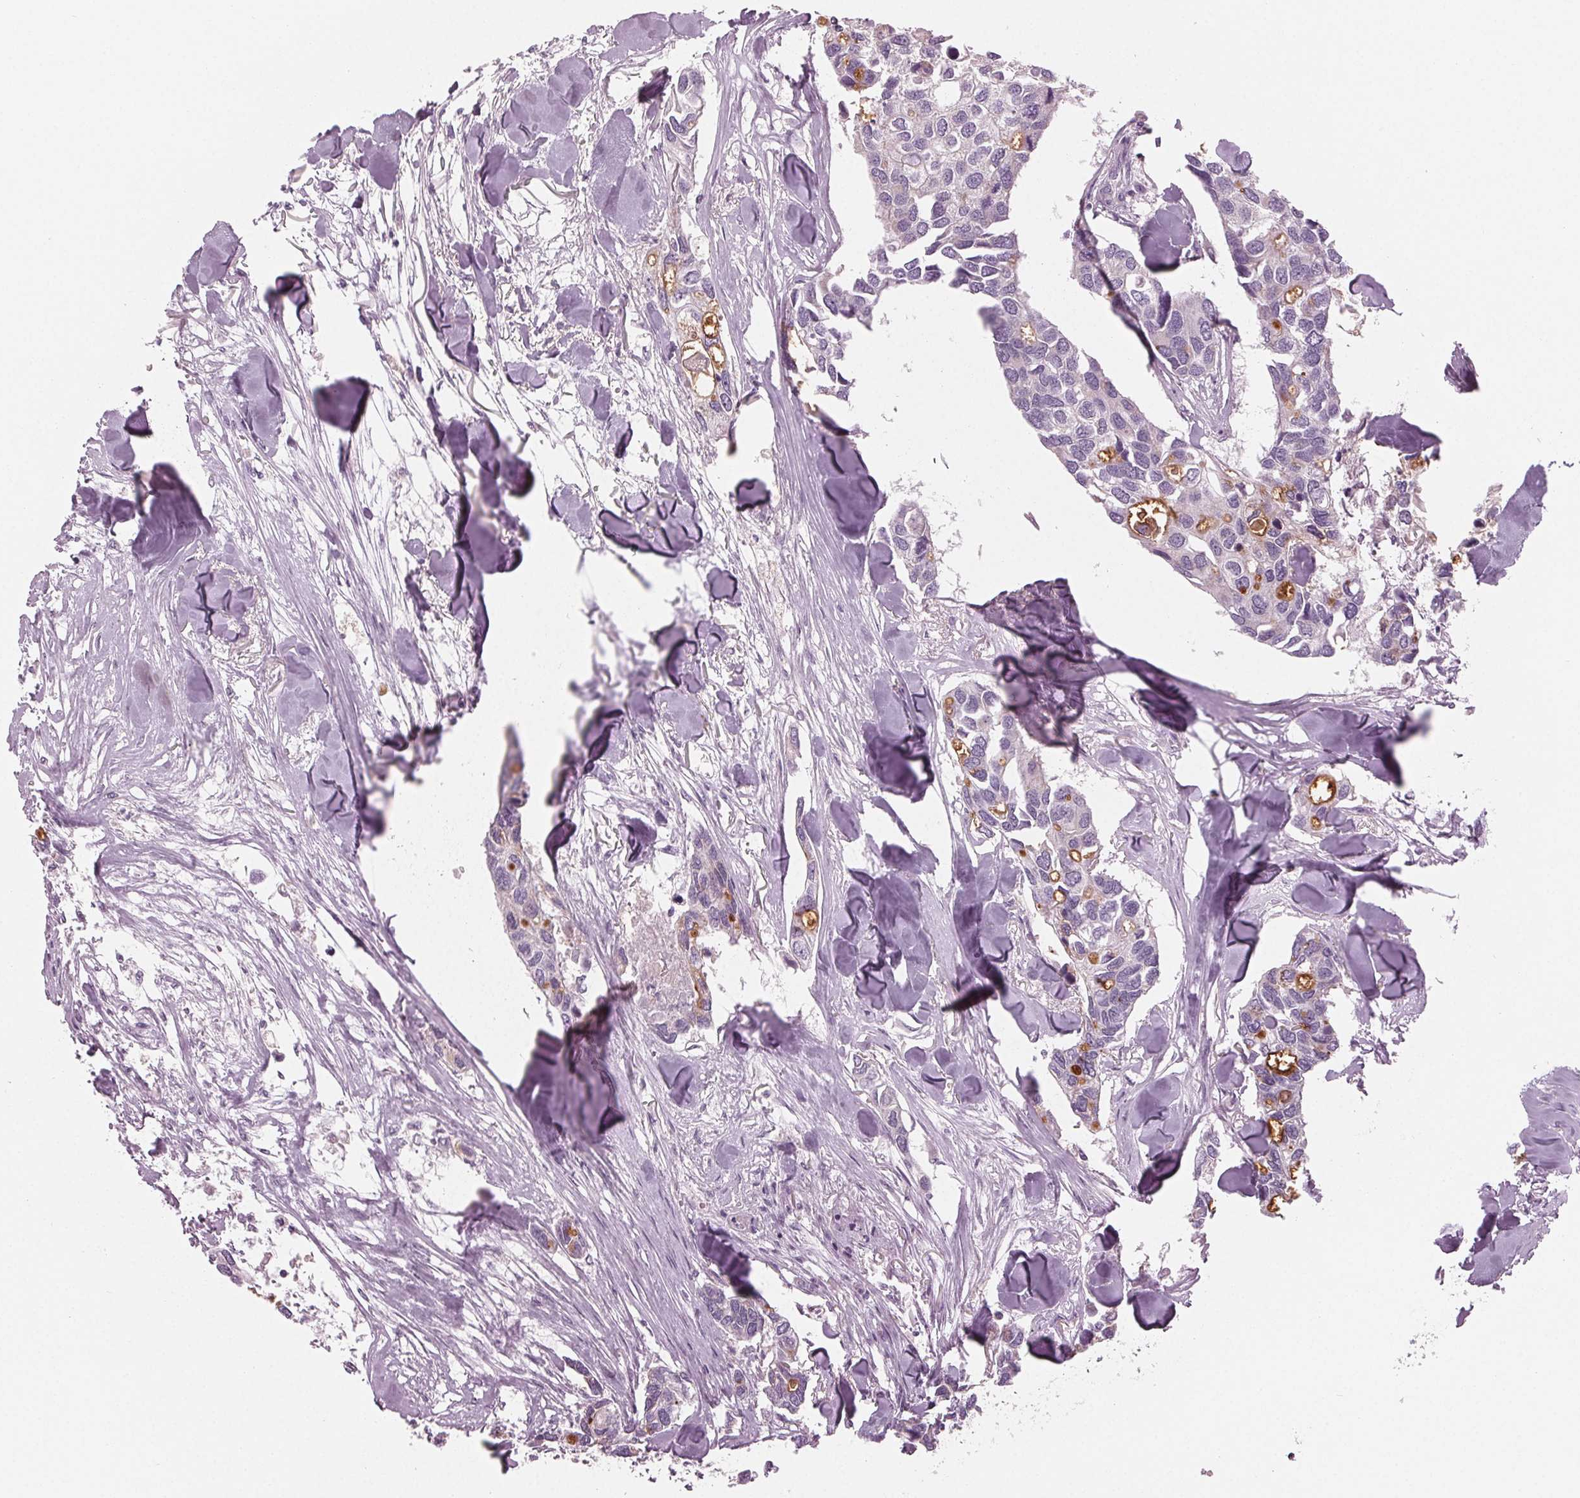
{"staining": {"intensity": "moderate", "quantity": "<25%", "location": "cytoplasmic/membranous"}, "tissue": "breast cancer", "cell_type": "Tumor cells", "image_type": "cancer", "snomed": [{"axis": "morphology", "description": "Duct carcinoma"}, {"axis": "topography", "description": "Breast"}], "caption": "High-power microscopy captured an IHC photomicrograph of invasive ductal carcinoma (breast), revealing moderate cytoplasmic/membranous positivity in approximately <25% of tumor cells. The protein is shown in brown color, while the nuclei are stained blue.", "gene": "PRAP1", "patient": {"sex": "female", "age": 83}}